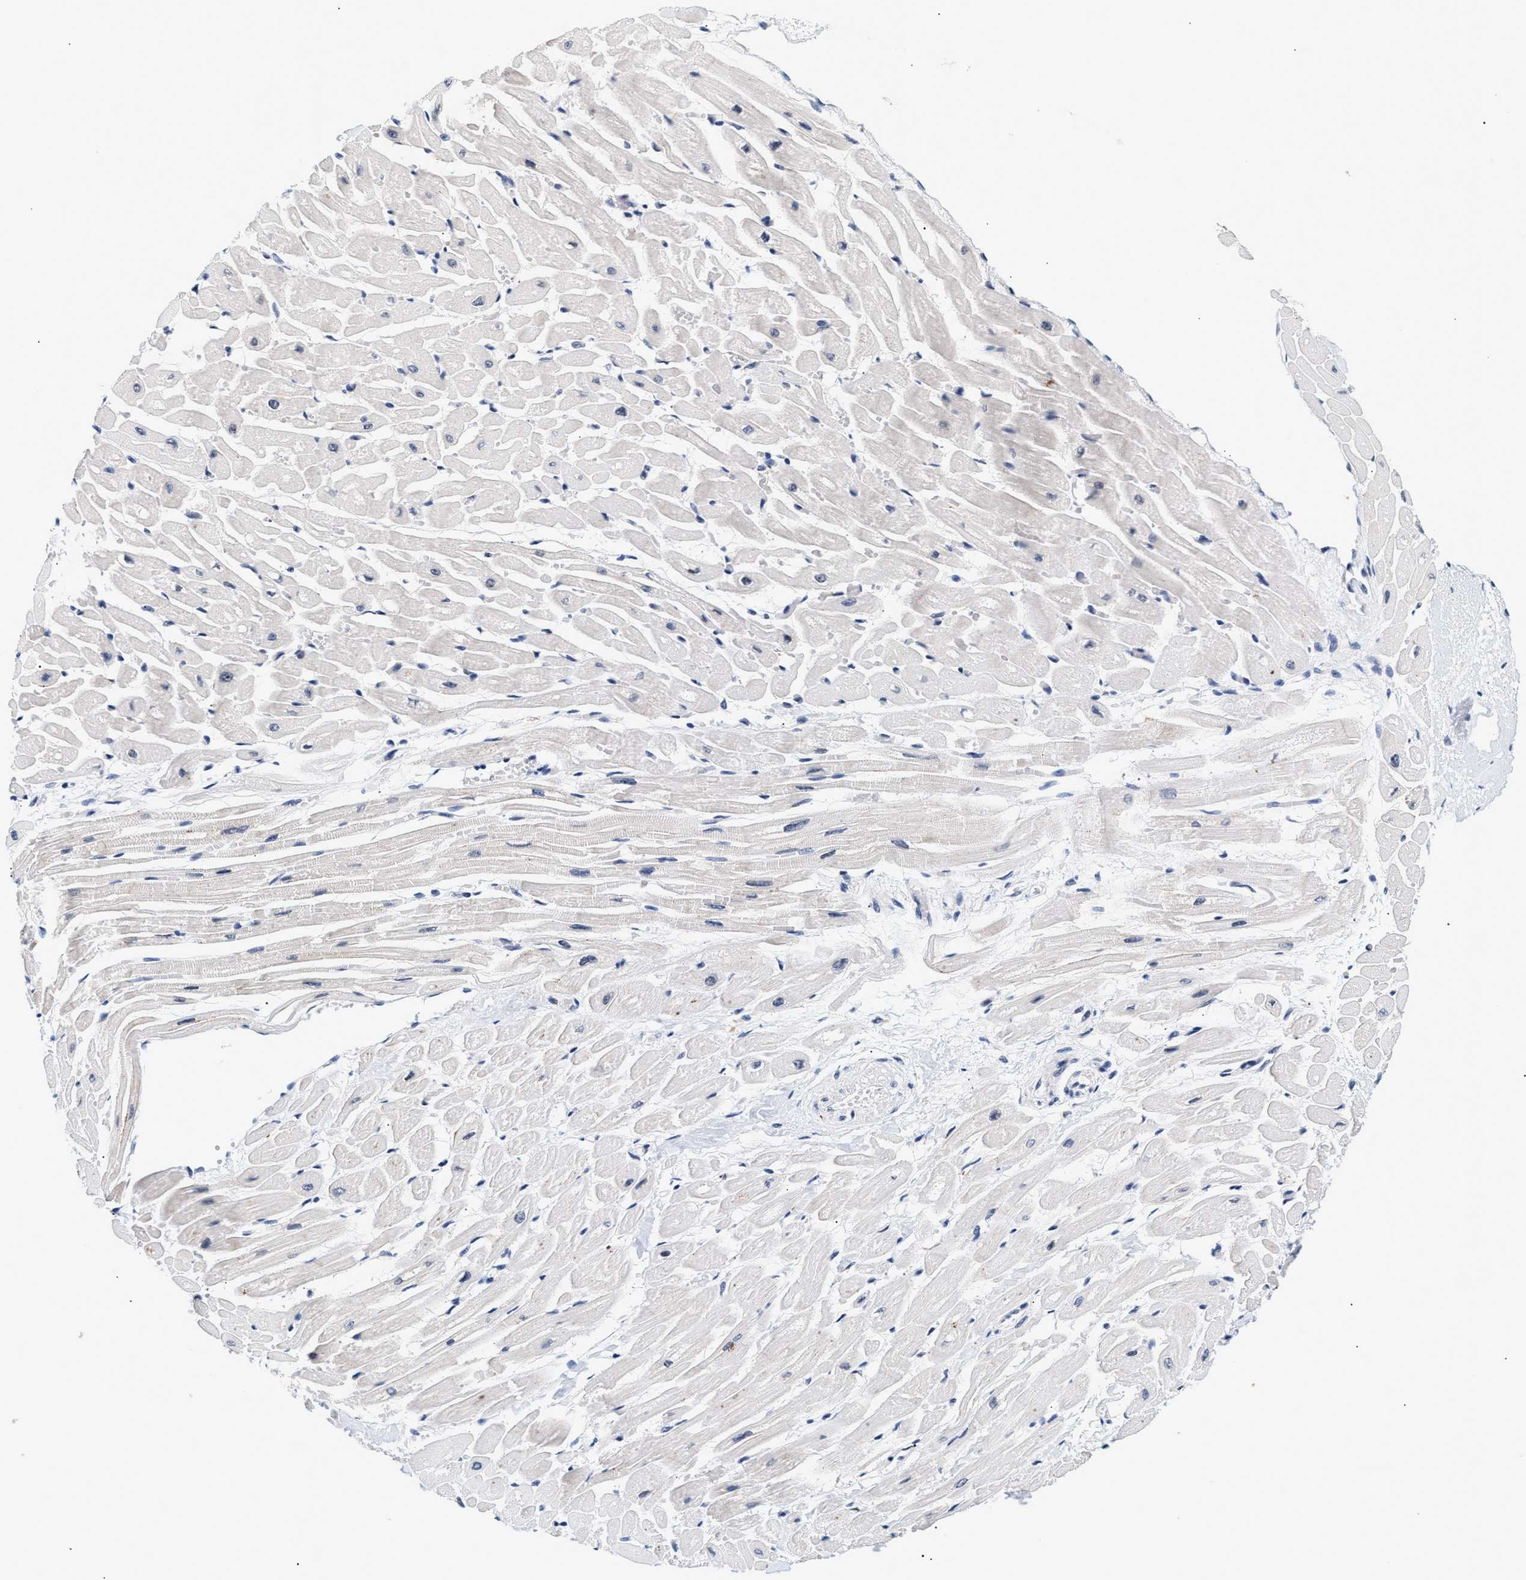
{"staining": {"intensity": "weak", "quantity": "<25%", "location": "nuclear"}, "tissue": "heart muscle", "cell_type": "Cardiomyocytes", "image_type": "normal", "snomed": [{"axis": "morphology", "description": "Normal tissue, NOS"}, {"axis": "topography", "description": "Heart"}], "caption": "The micrograph demonstrates no staining of cardiomyocytes in normal heart muscle. (DAB (3,3'-diaminobenzidine) IHC, high magnification).", "gene": "THOC1", "patient": {"sex": "male", "age": 45}}